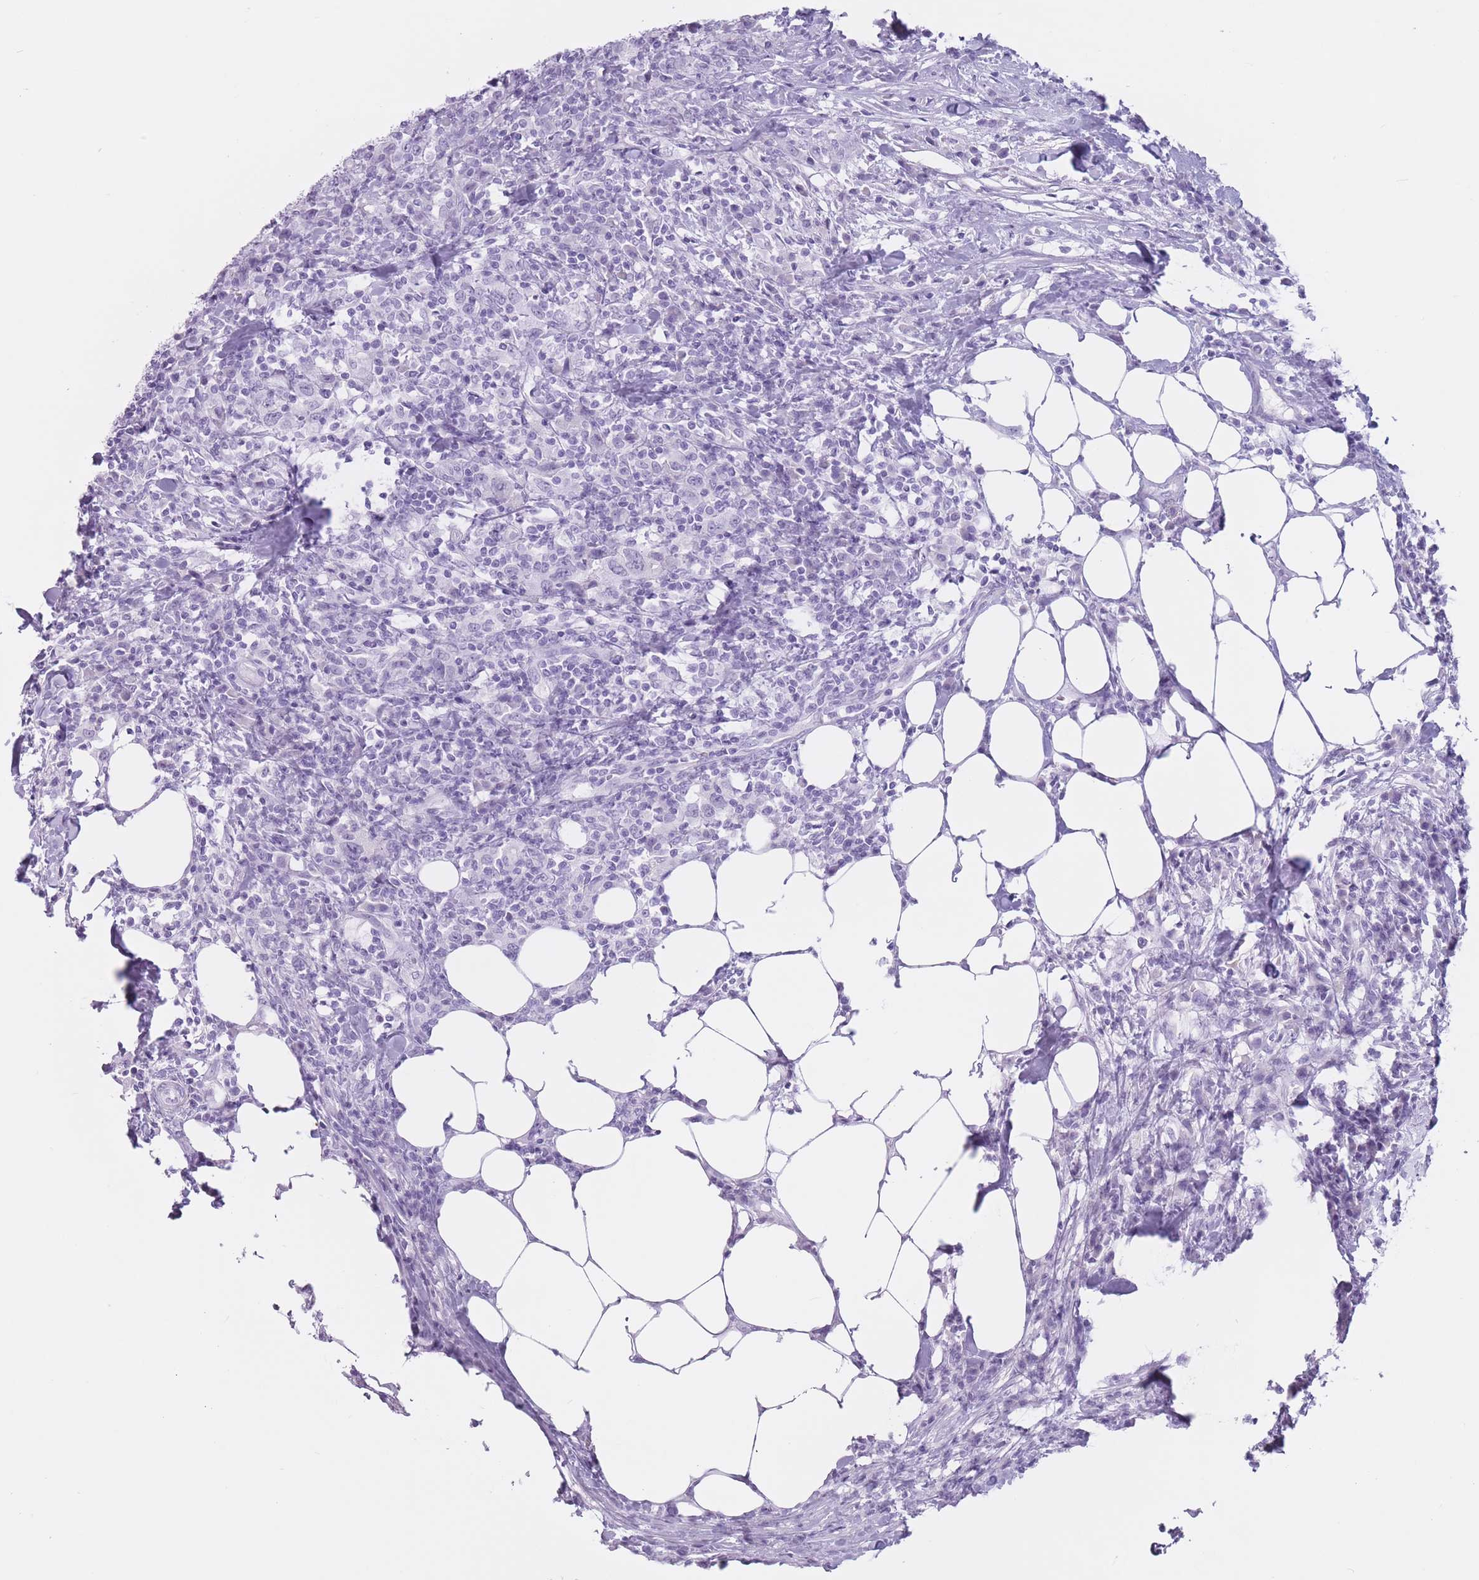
{"staining": {"intensity": "negative", "quantity": "none", "location": "none"}, "tissue": "urothelial cancer", "cell_type": "Tumor cells", "image_type": "cancer", "snomed": [{"axis": "morphology", "description": "Urothelial carcinoma, High grade"}, {"axis": "topography", "description": "Urinary bladder"}], "caption": "High magnification brightfield microscopy of urothelial cancer stained with DAB (3,3'-diaminobenzidine) (brown) and counterstained with hematoxylin (blue): tumor cells show no significant expression.", "gene": "PNMA3", "patient": {"sex": "male", "age": 61}}